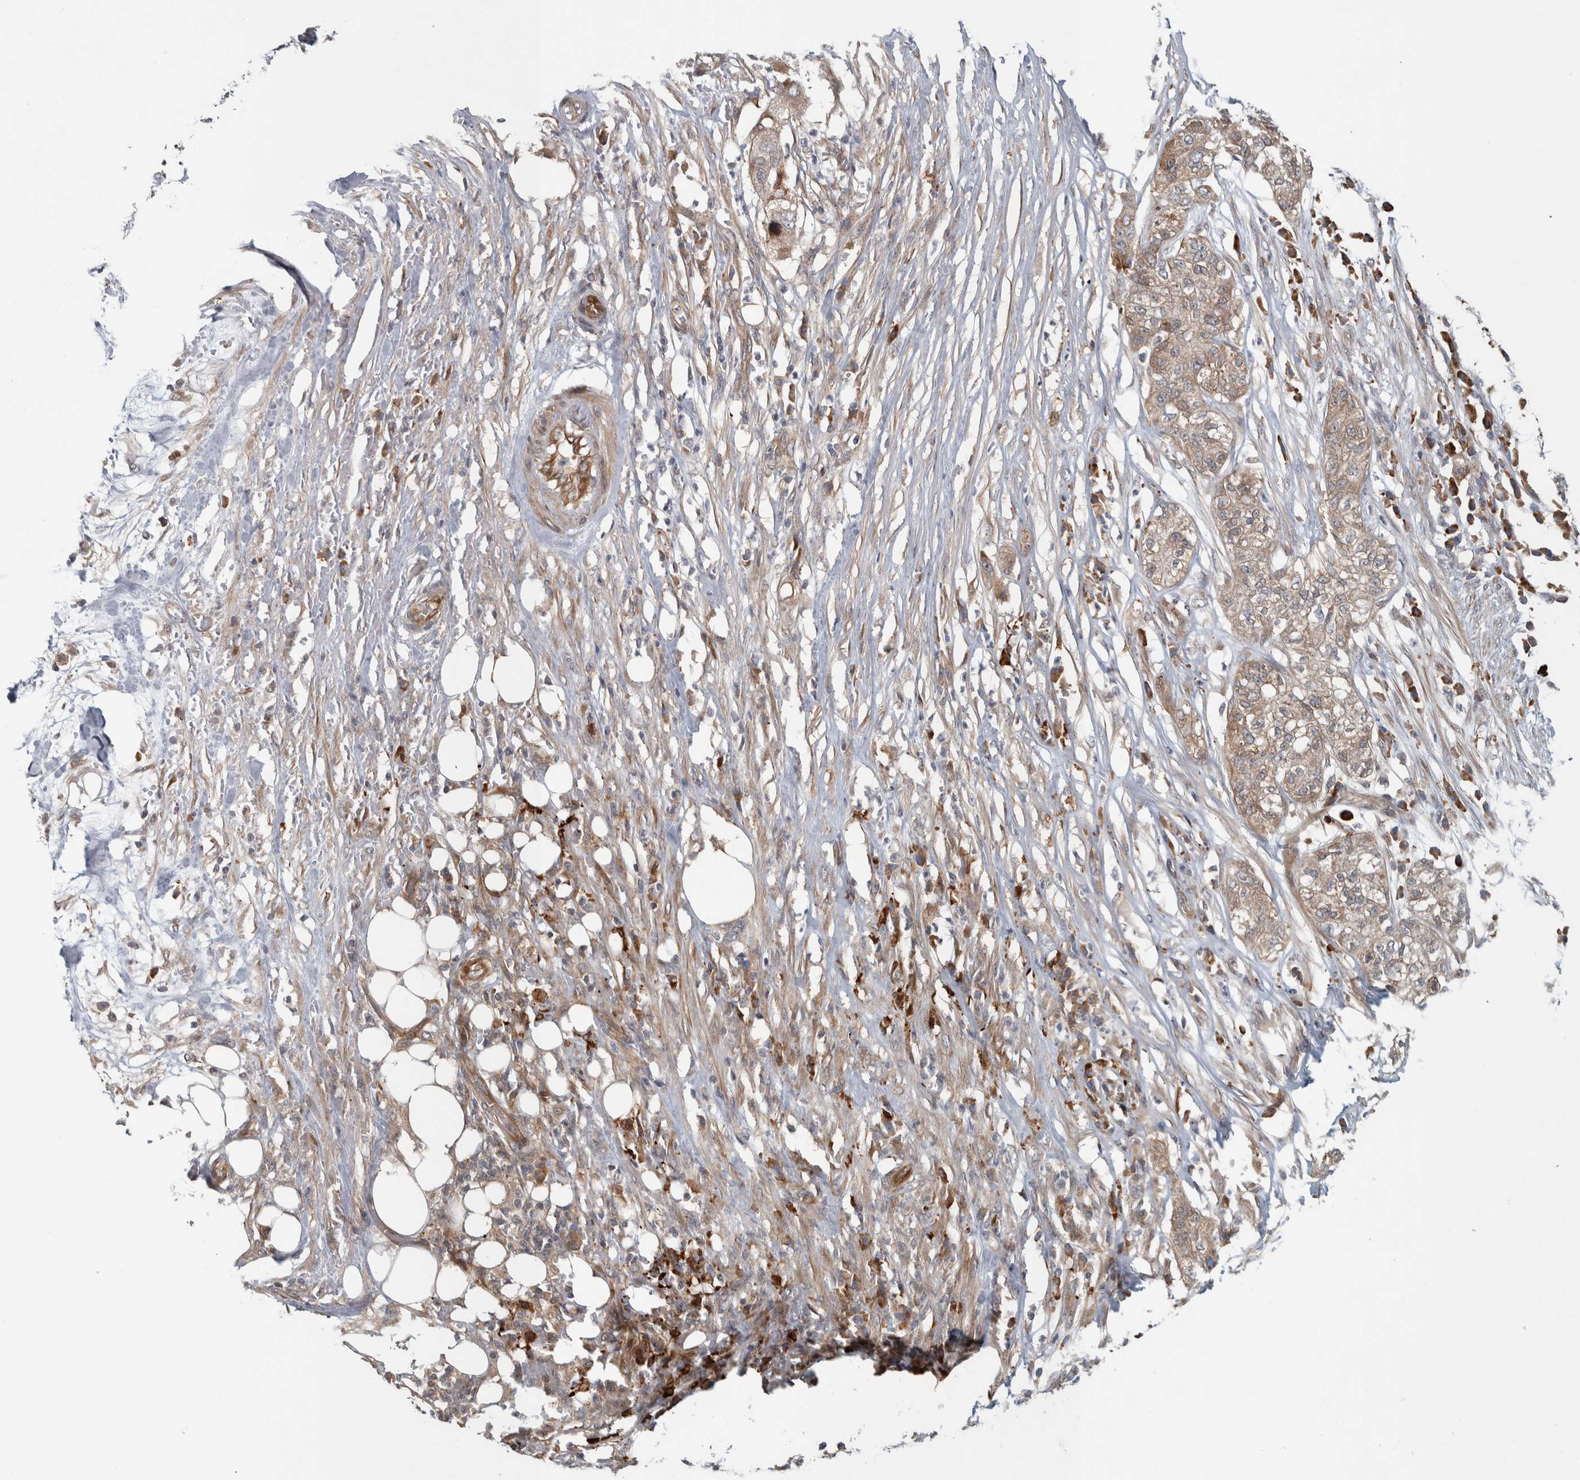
{"staining": {"intensity": "weak", "quantity": ">75%", "location": "cytoplasmic/membranous"}, "tissue": "pancreatic cancer", "cell_type": "Tumor cells", "image_type": "cancer", "snomed": [{"axis": "morphology", "description": "Adenocarcinoma, NOS"}, {"axis": "topography", "description": "Pancreas"}], "caption": "This micrograph displays immunohistochemistry staining of human pancreatic cancer, with low weak cytoplasmic/membranous staining in about >75% of tumor cells.", "gene": "TBC1D31", "patient": {"sex": "female", "age": 78}}